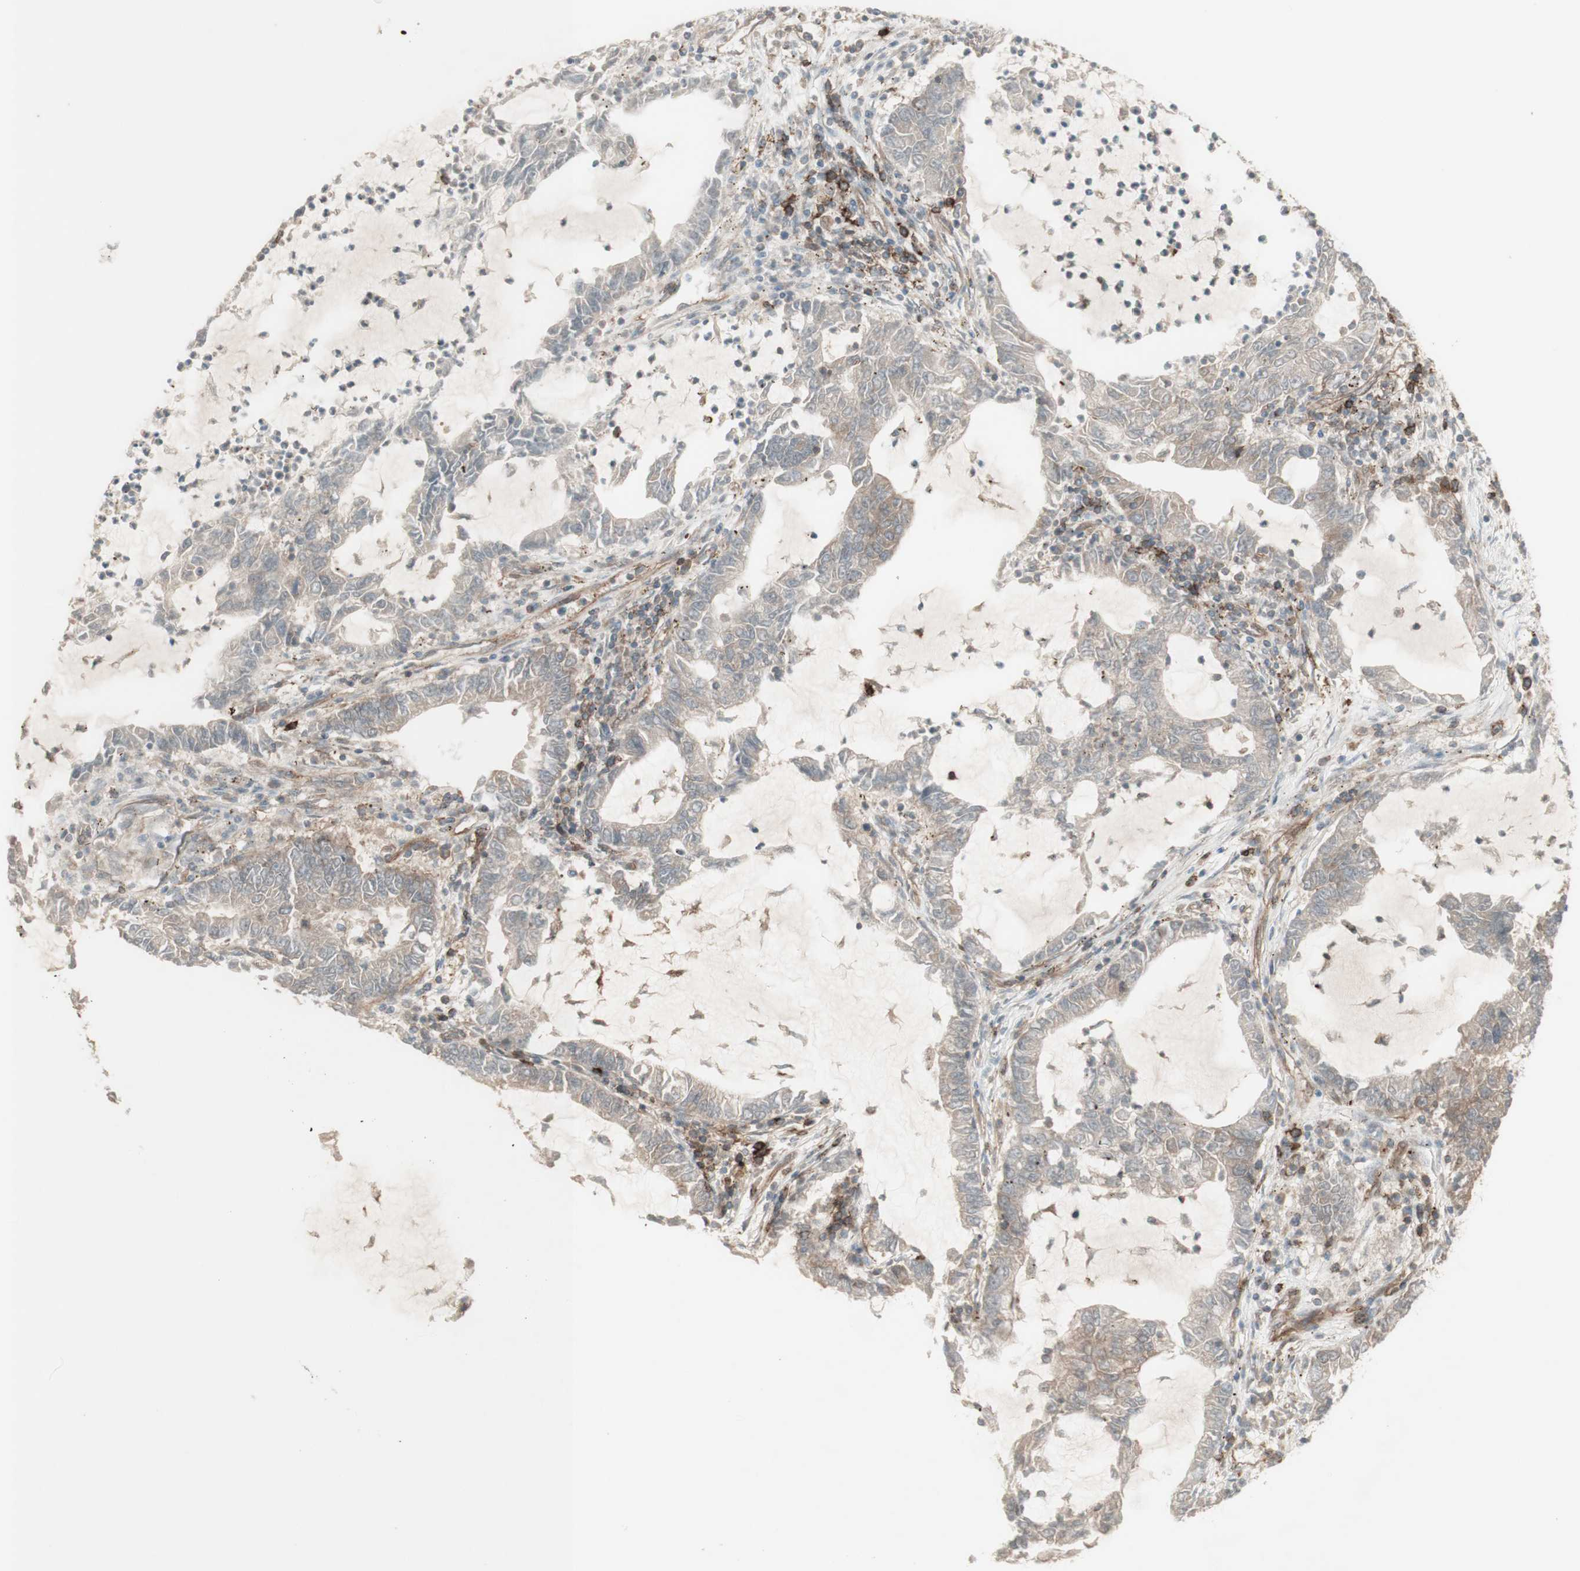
{"staining": {"intensity": "weak", "quantity": "<25%", "location": "cytoplasmic/membranous"}, "tissue": "lung cancer", "cell_type": "Tumor cells", "image_type": "cancer", "snomed": [{"axis": "morphology", "description": "Adenocarcinoma, NOS"}, {"axis": "topography", "description": "Lung"}], "caption": "Lung cancer (adenocarcinoma) was stained to show a protein in brown. There is no significant positivity in tumor cells.", "gene": "PTGER4", "patient": {"sex": "female", "age": 51}}